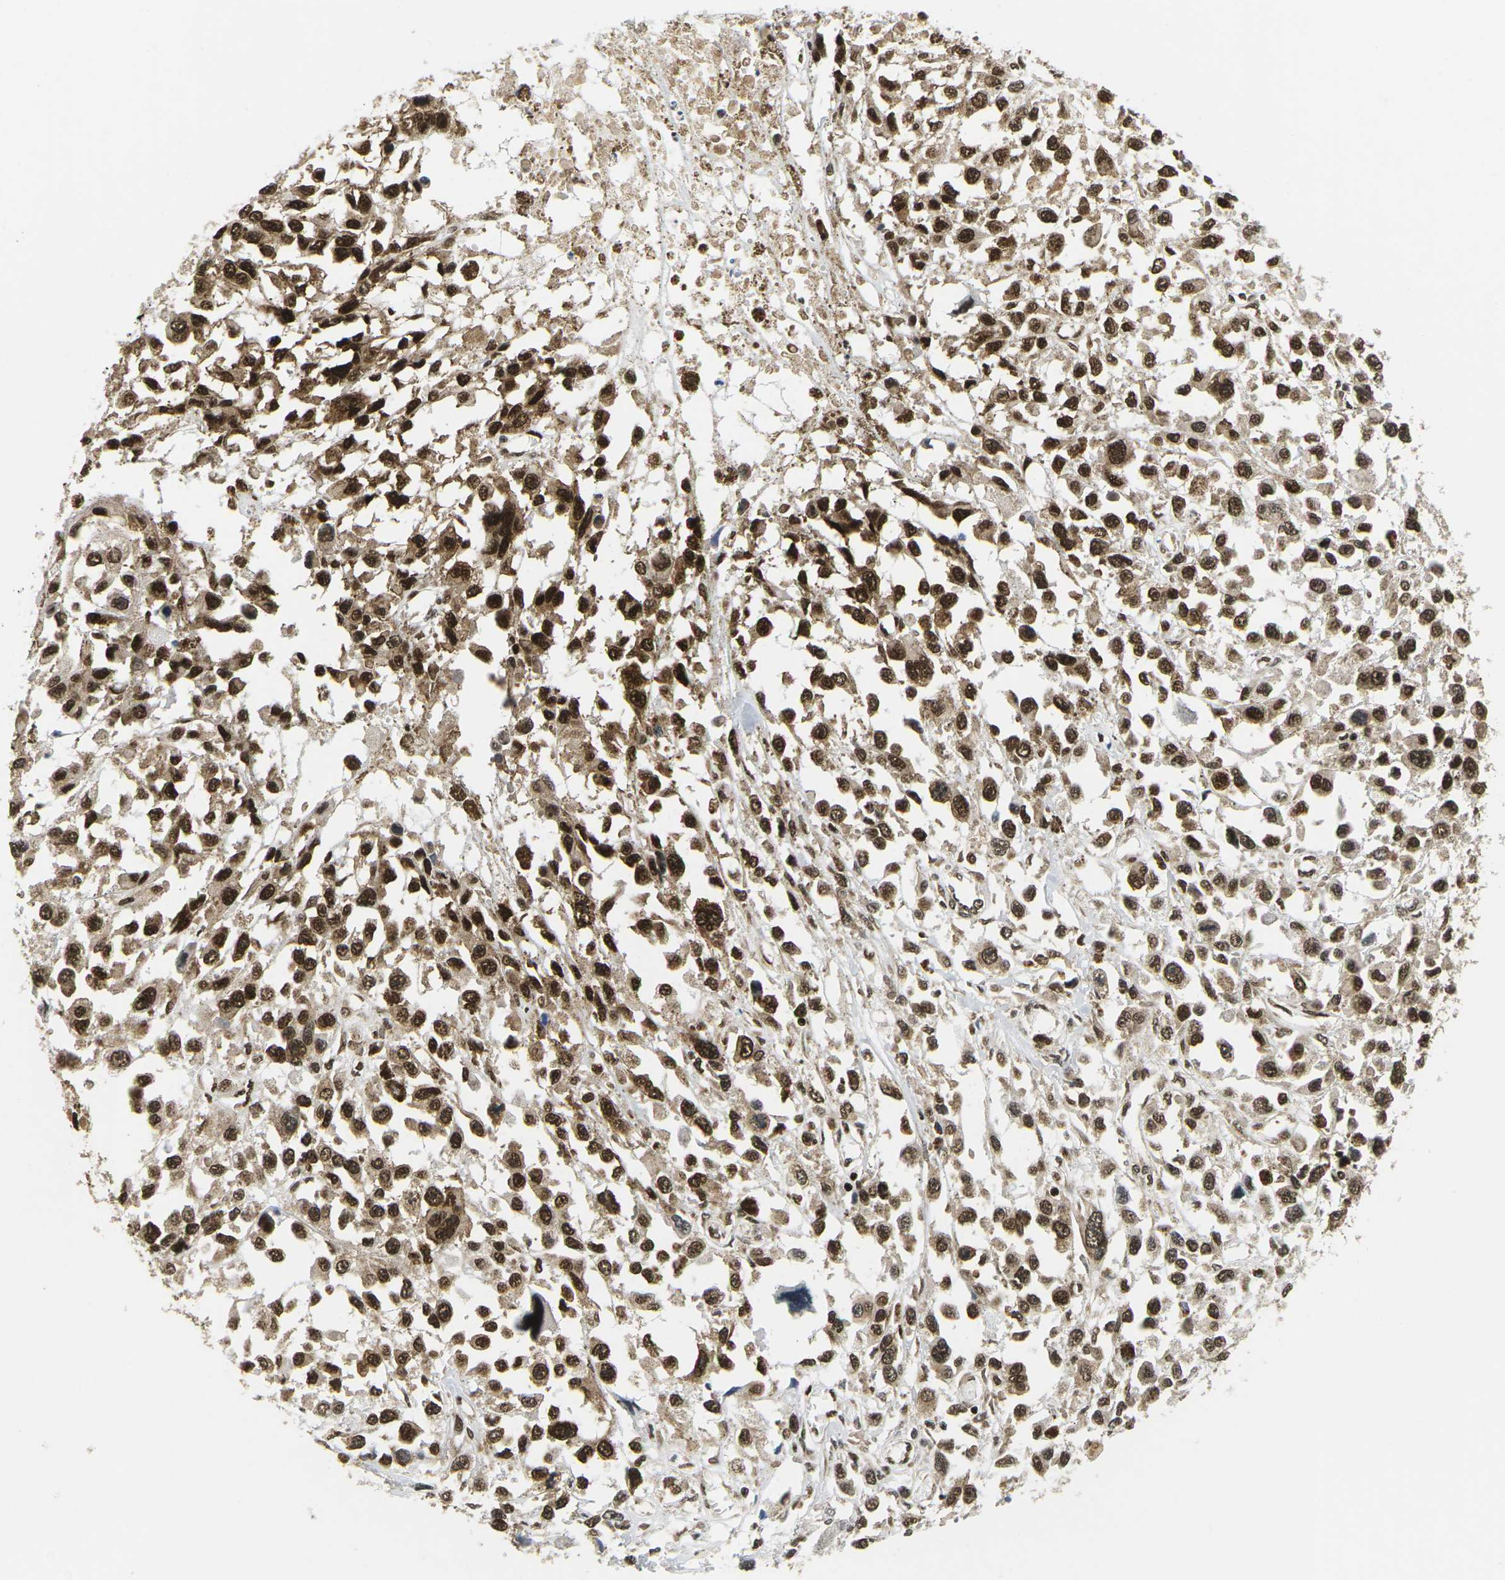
{"staining": {"intensity": "strong", "quantity": ">75%", "location": "nuclear"}, "tissue": "melanoma", "cell_type": "Tumor cells", "image_type": "cancer", "snomed": [{"axis": "morphology", "description": "Malignant melanoma, Metastatic site"}, {"axis": "topography", "description": "Lymph node"}], "caption": "Human melanoma stained for a protein (brown) demonstrates strong nuclear positive positivity in about >75% of tumor cells.", "gene": "CELF1", "patient": {"sex": "male", "age": 59}}